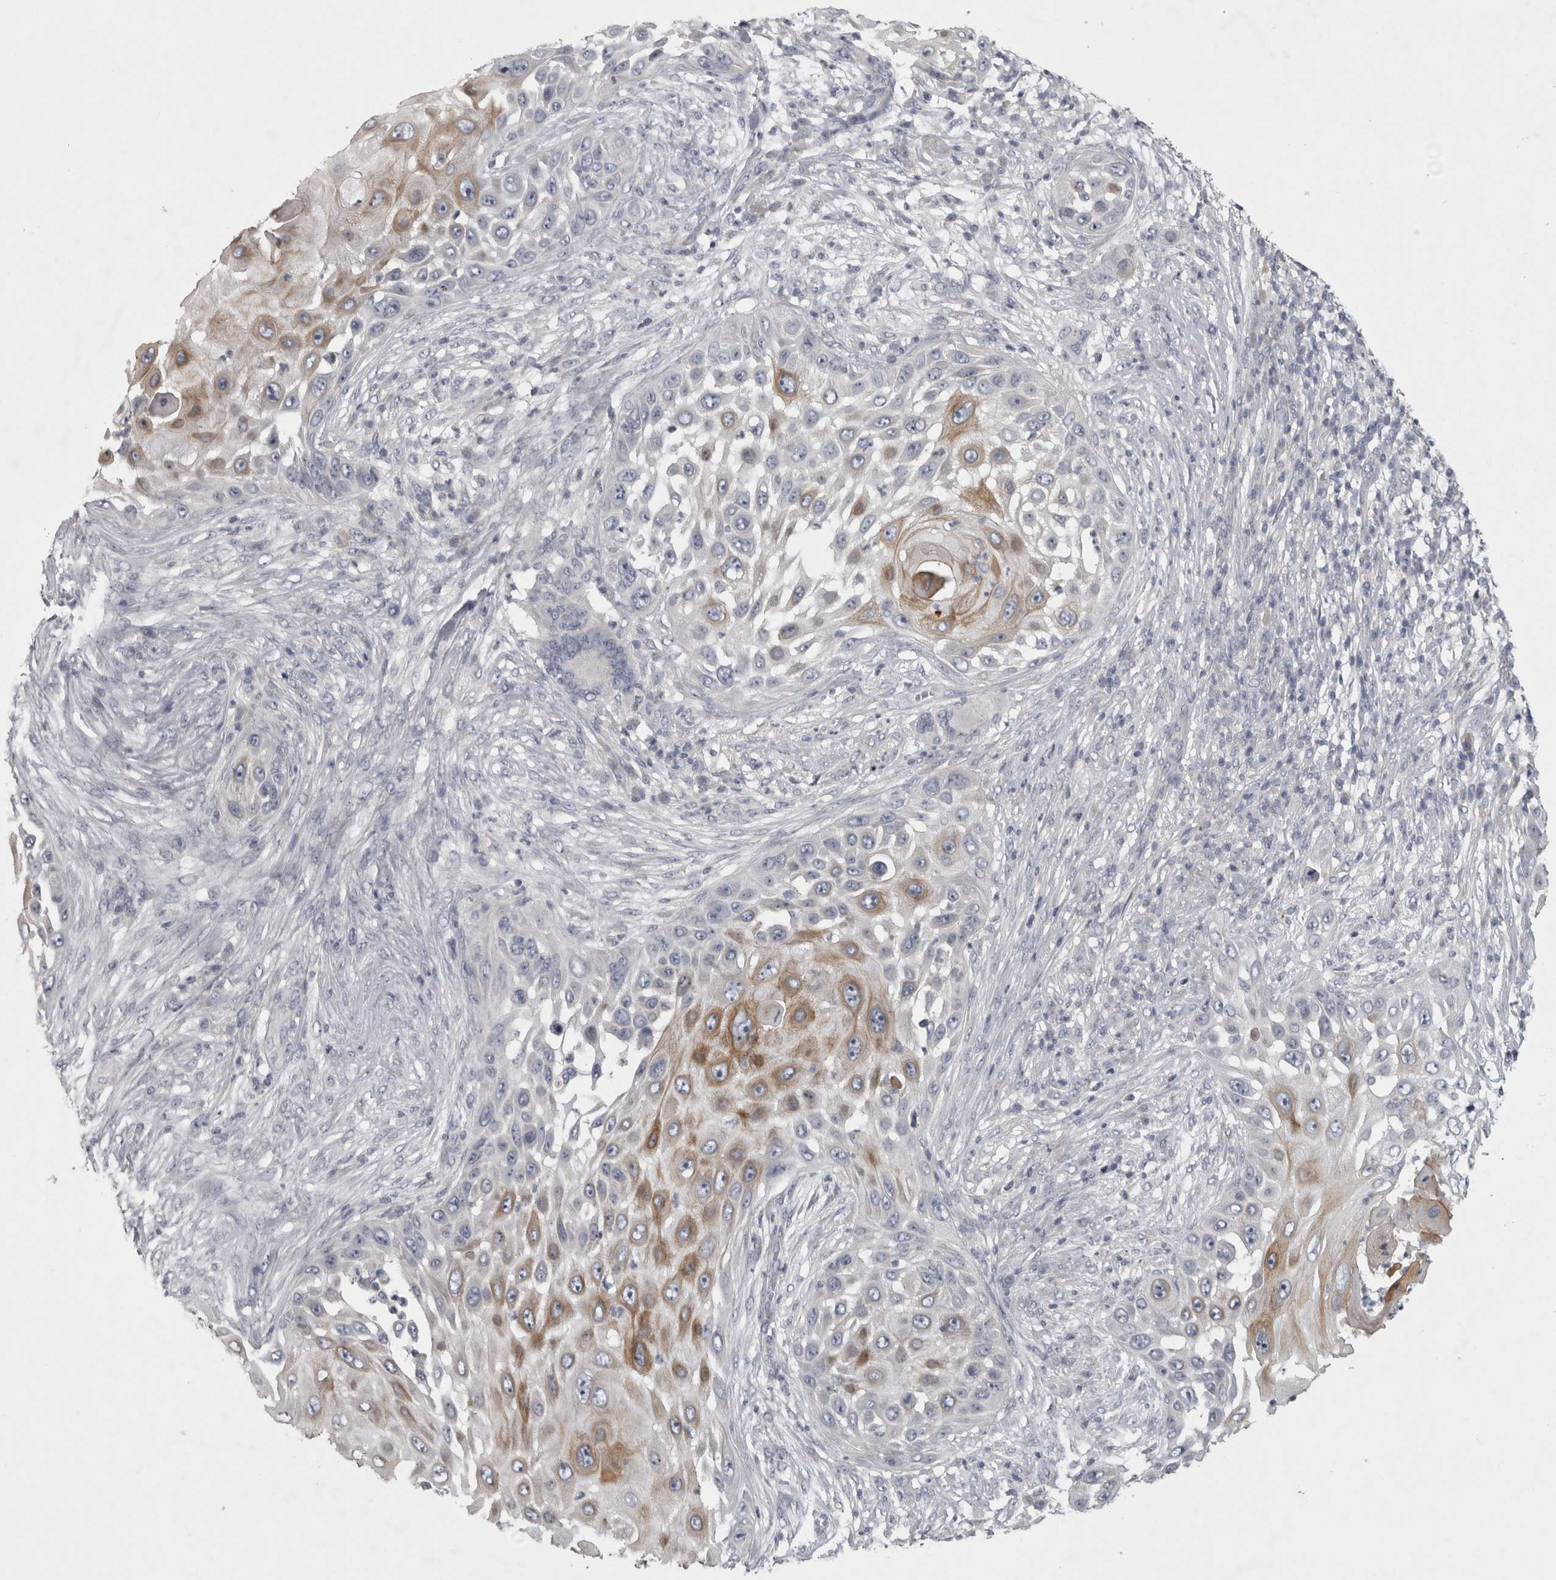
{"staining": {"intensity": "weak", "quantity": "<25%", "location": "cytoplasmic/membranous"}, "tissue": "skin cancer", "cell_type": "Tumor cells", "image_type": "cancer", "snomed": [{"axis": "morphology", "description": "Squamous cell carcinoma, NOS"}, {"axis": "topography", "description": "Skin"}], "caption": "Photomicrograph shows no significant protein positivity in tumor cells of skin squamous cell carcinoma. Nuclei are stained in blue.", "gene": "ENPP7", "patient": {"sex": "female", "age": 44}}